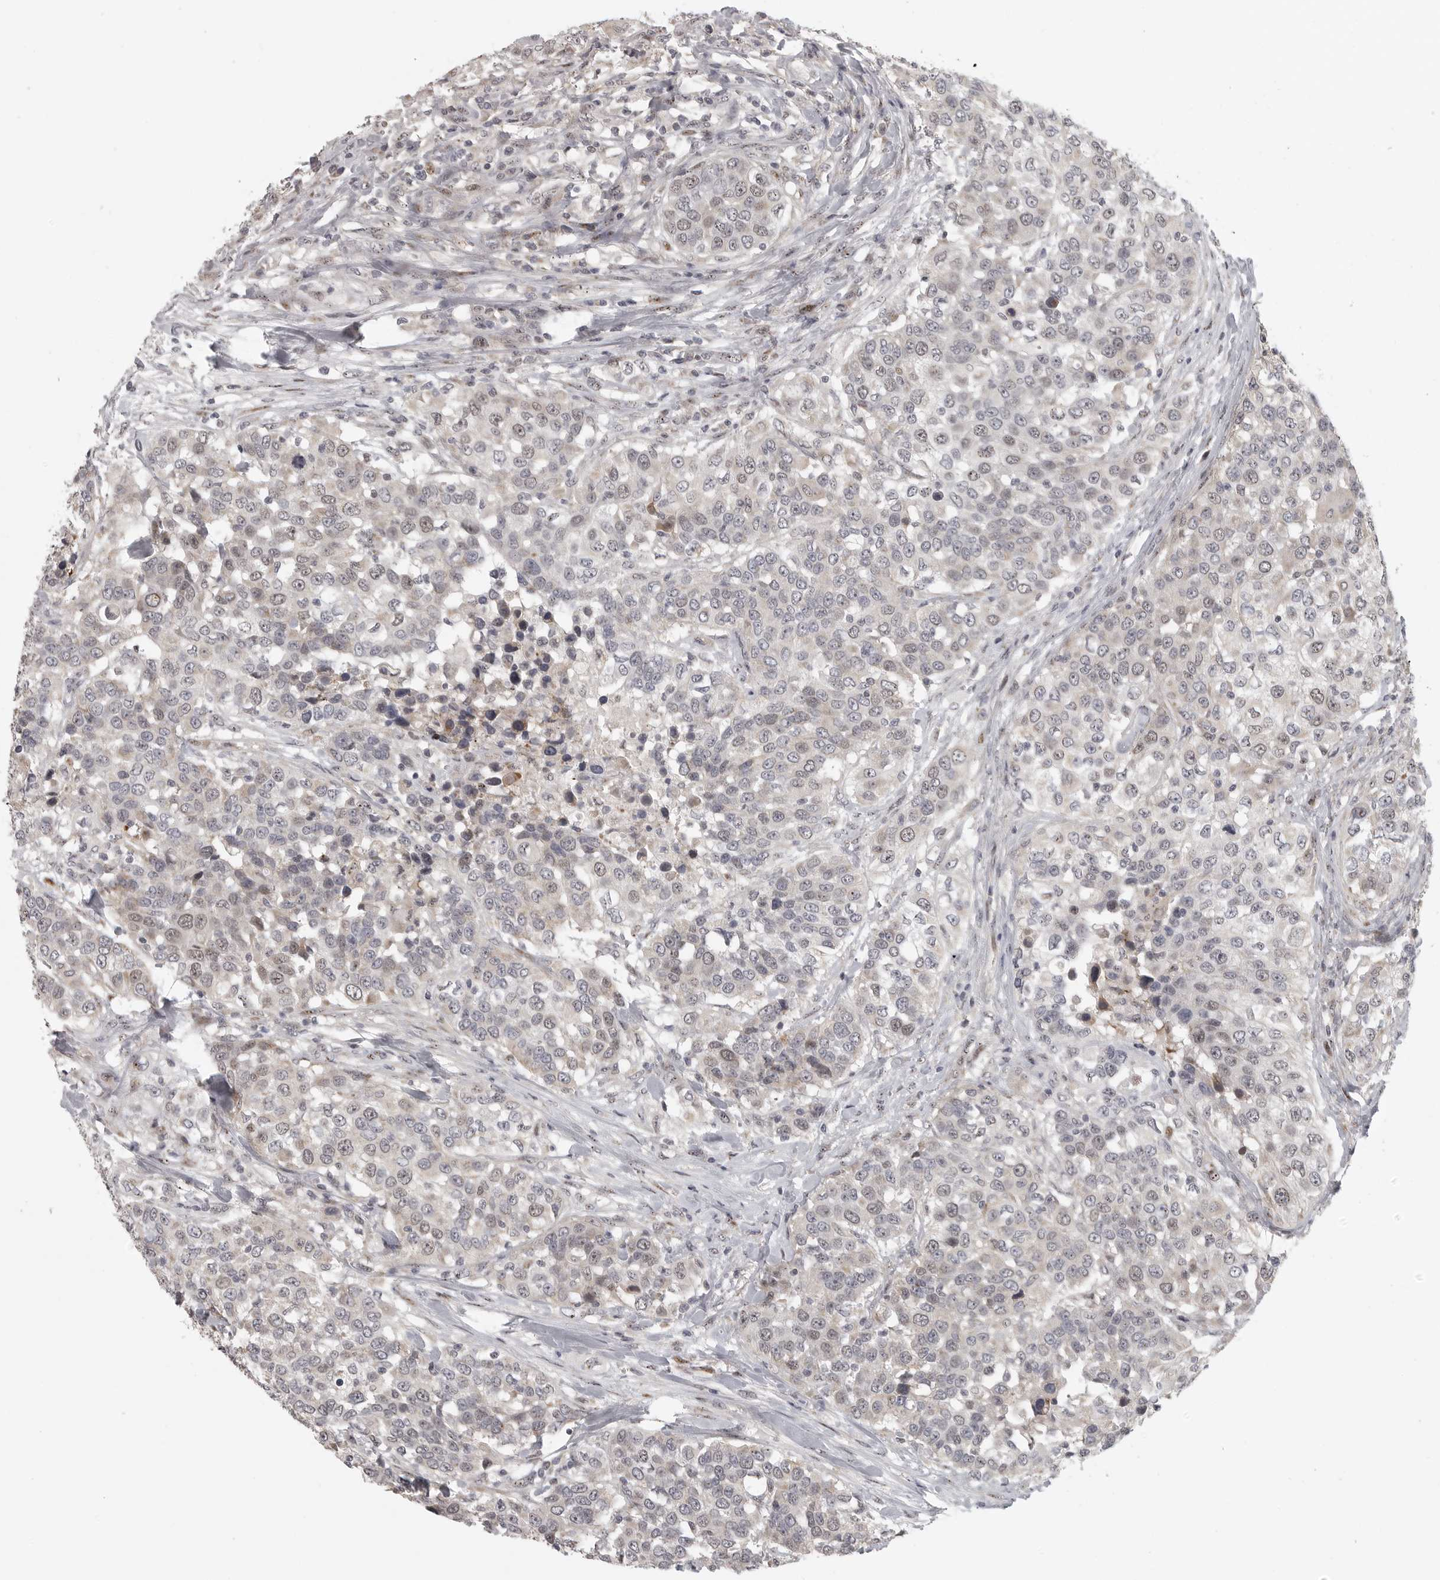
{"staining": {"intensity": "negative", "quantity": "none", "location": "none"}, "tissue": "urothelial cancer", "cell_type": "Tumor cells", "image_type": "cancer", "snomed": [{"axis": "morphology", "description": "Urothelial carcinoma, High grade"}, {"axis": "topography", "description": "Urinary bladder"}], "caption": "There is no significant staining in tumor cells of high-grade urothelial carcinoma.", "gene": "POLE2", "patient": {"sex": "female", "age": 80}}